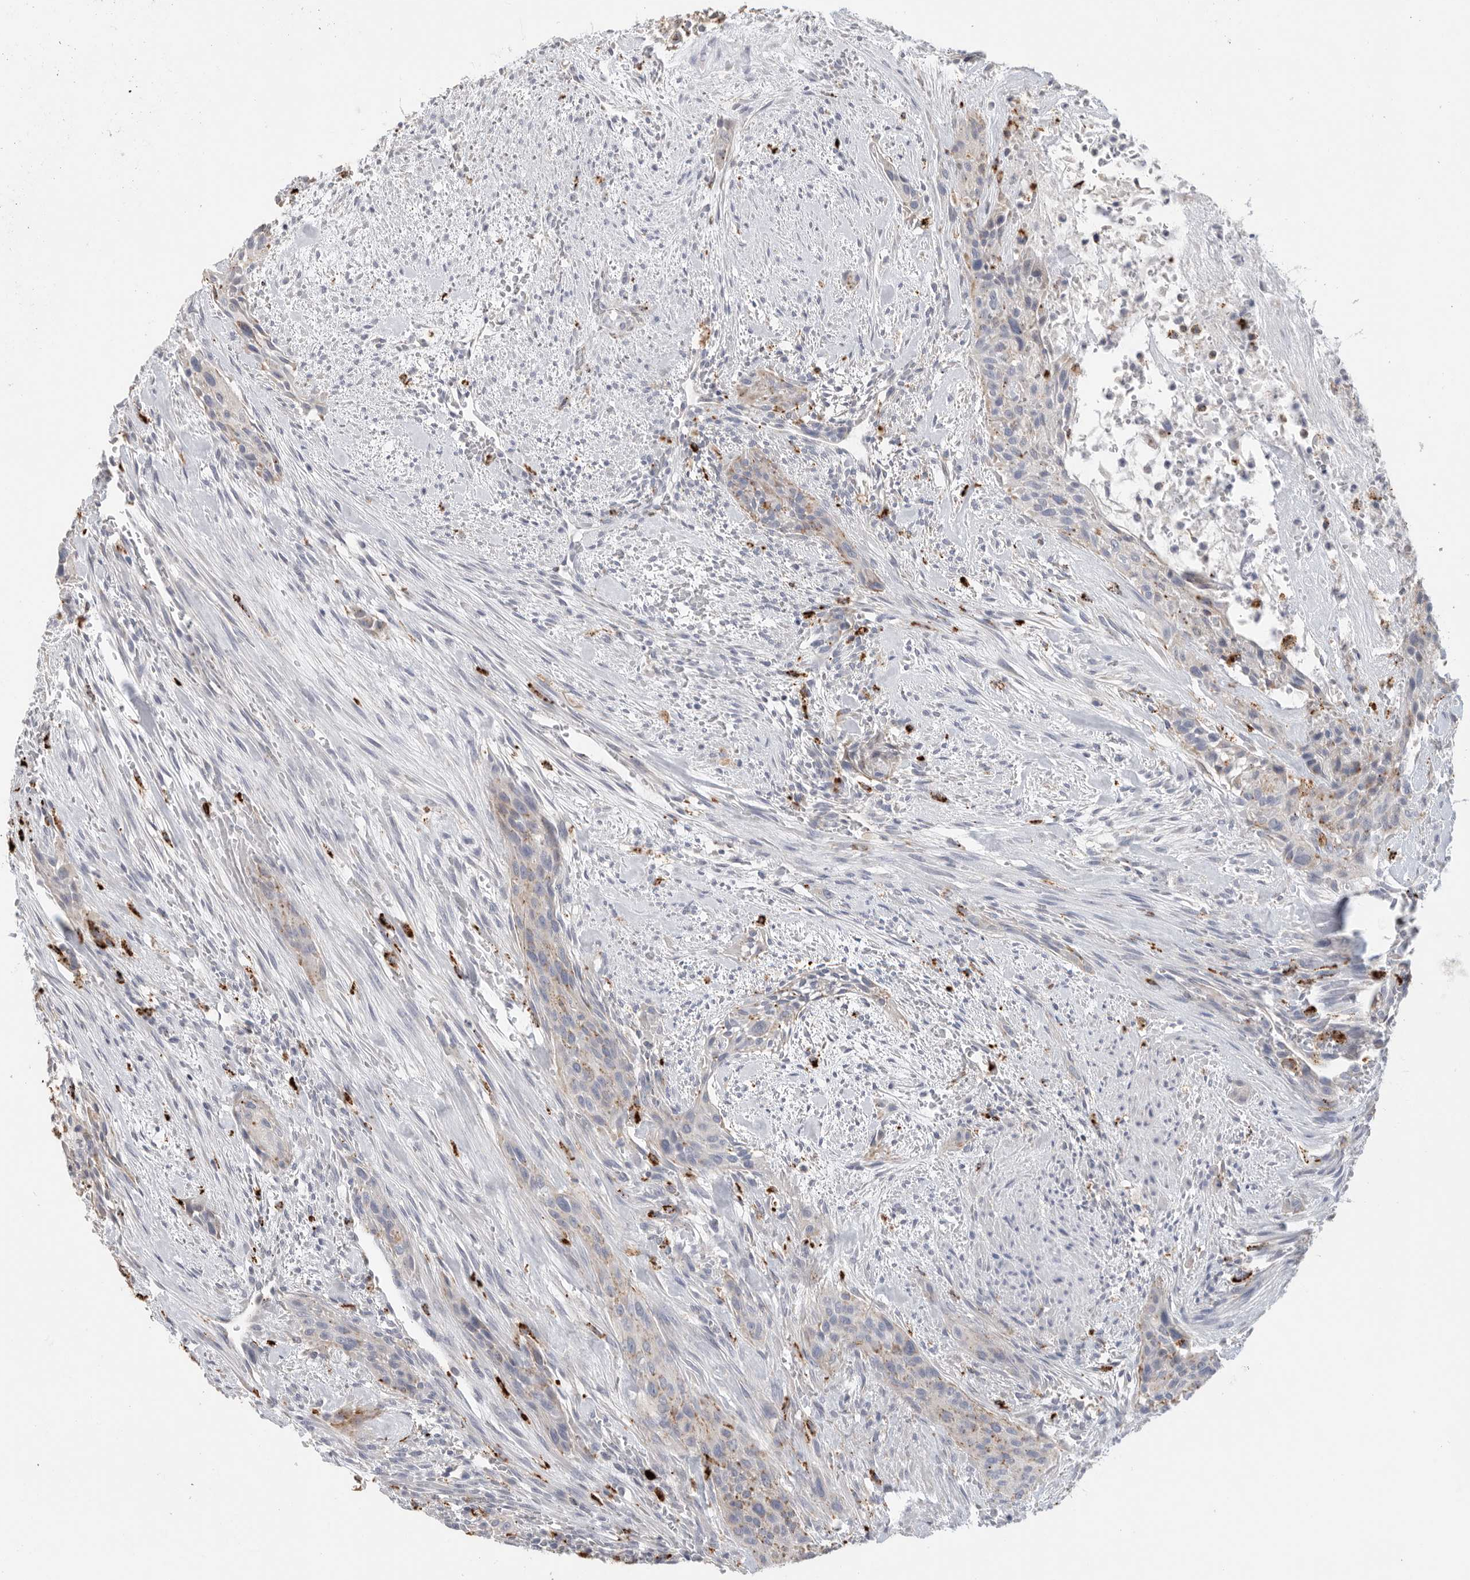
{"staining": {"intensity": "moderate", "quantity": "<25%", "location": "cytoplasmic/membranous"}, "tissue": "urothelial cancer", "cell_type": "Tumor cells", "image_type": "cancer", "snomed": [{"axis": "morphology", "description": "Urothelial carcinoma, High grade"}, {"axis": "topography", "description": "Urinary bladder"}], "caption": "High-grade urothelial carcinoma stained for a protein reveals moderate cytoplasmic/membranous positivity in tumor cells. (DAB (3,3'-diaminobenzidine) IHC, brown staining for protein, blue staining for nuclei).", "gene": "GGH", "patient": {"sex": "male", "age": 35}}